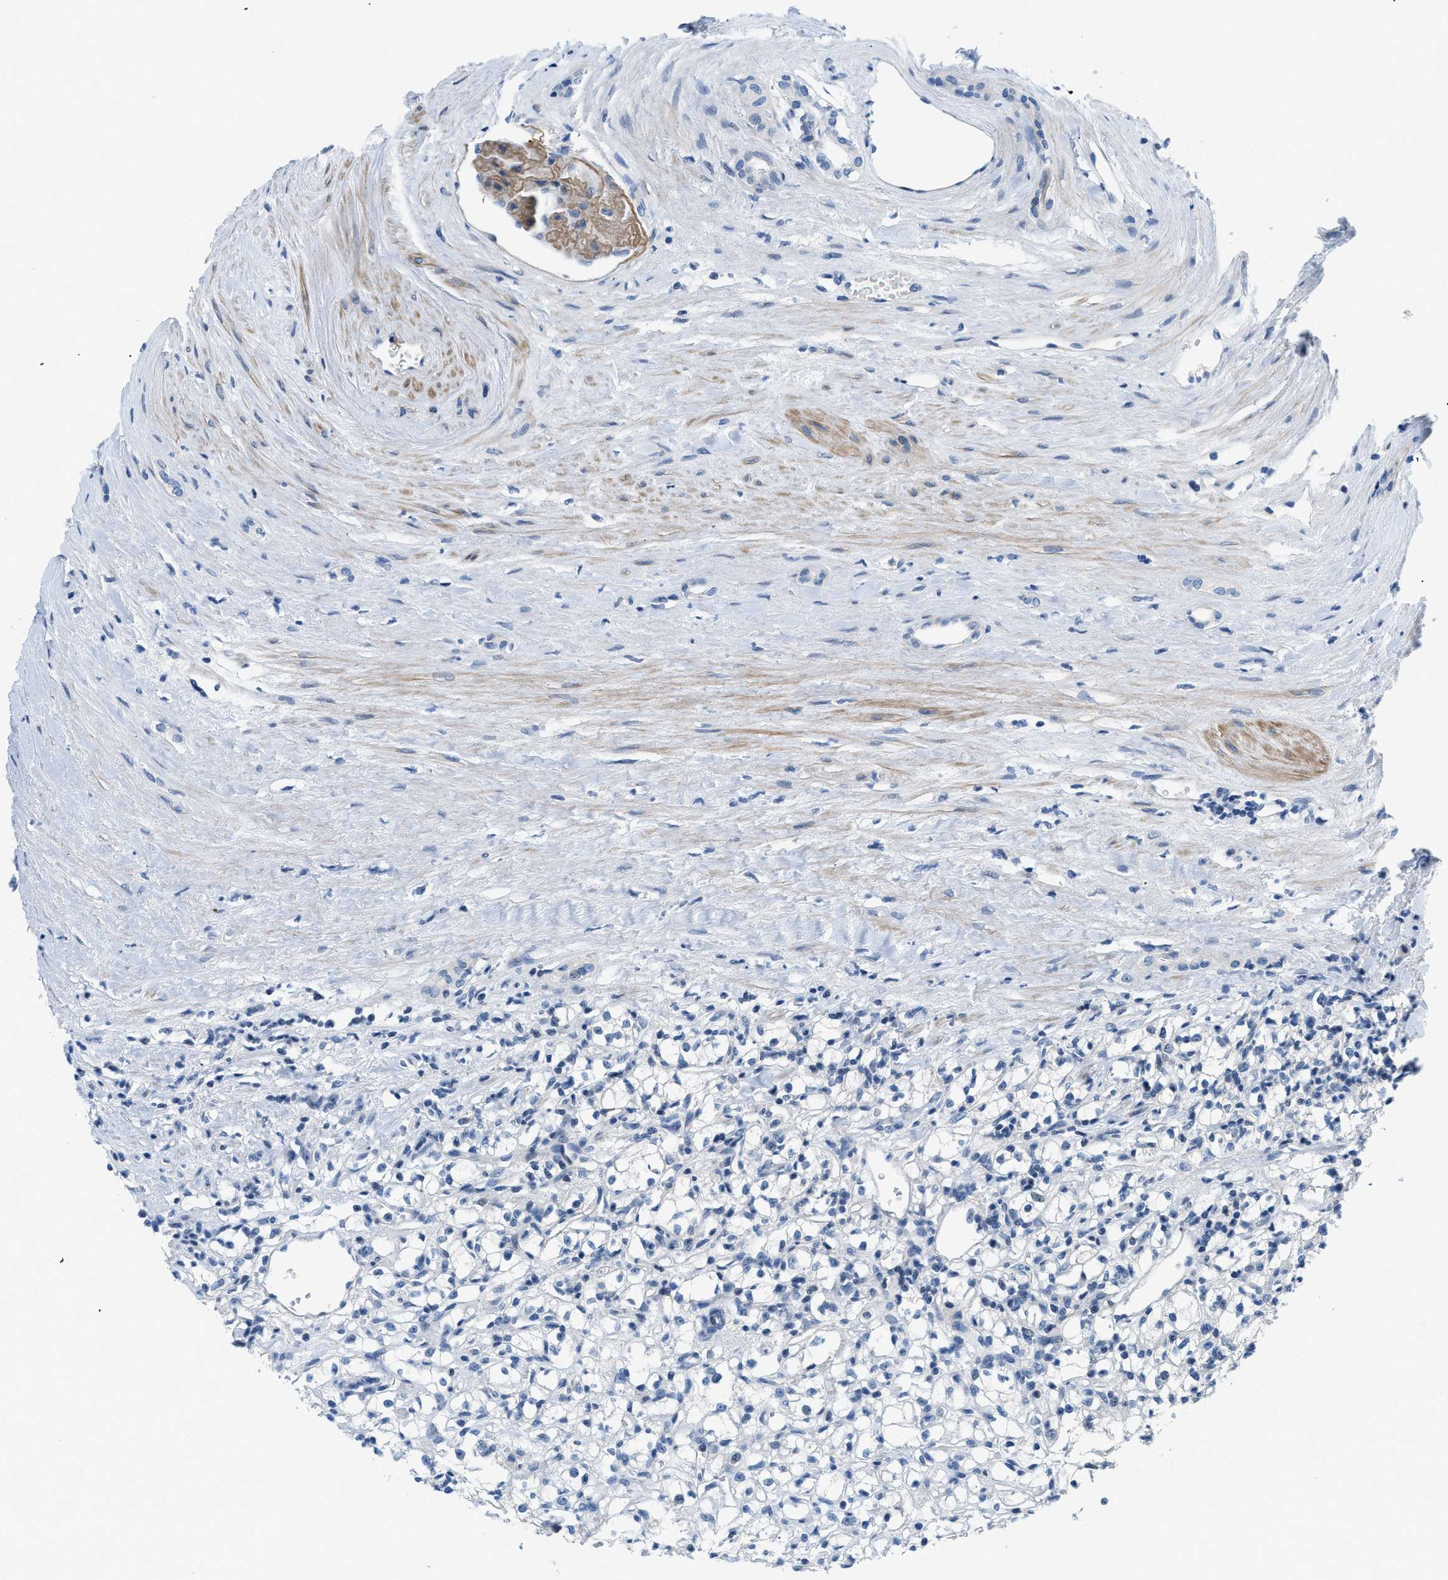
{"staining": {"intensity": "negative", "quantity": "none", "location": "none"}, "tissue": "renal cancer", "cell_type": "Tumor cells", "image_type": "cancer", "snomed": [{"axis": "morphology", "description": "Adenocarcinoma, NOS"}, {"axis": "topography", "description": "Kidney"}], "caption": "There is no significant expression in tumor cells of renal adenocarcinoma.", "gene": "FDCSP", "patient": {"sex": "male", "age": 56}}